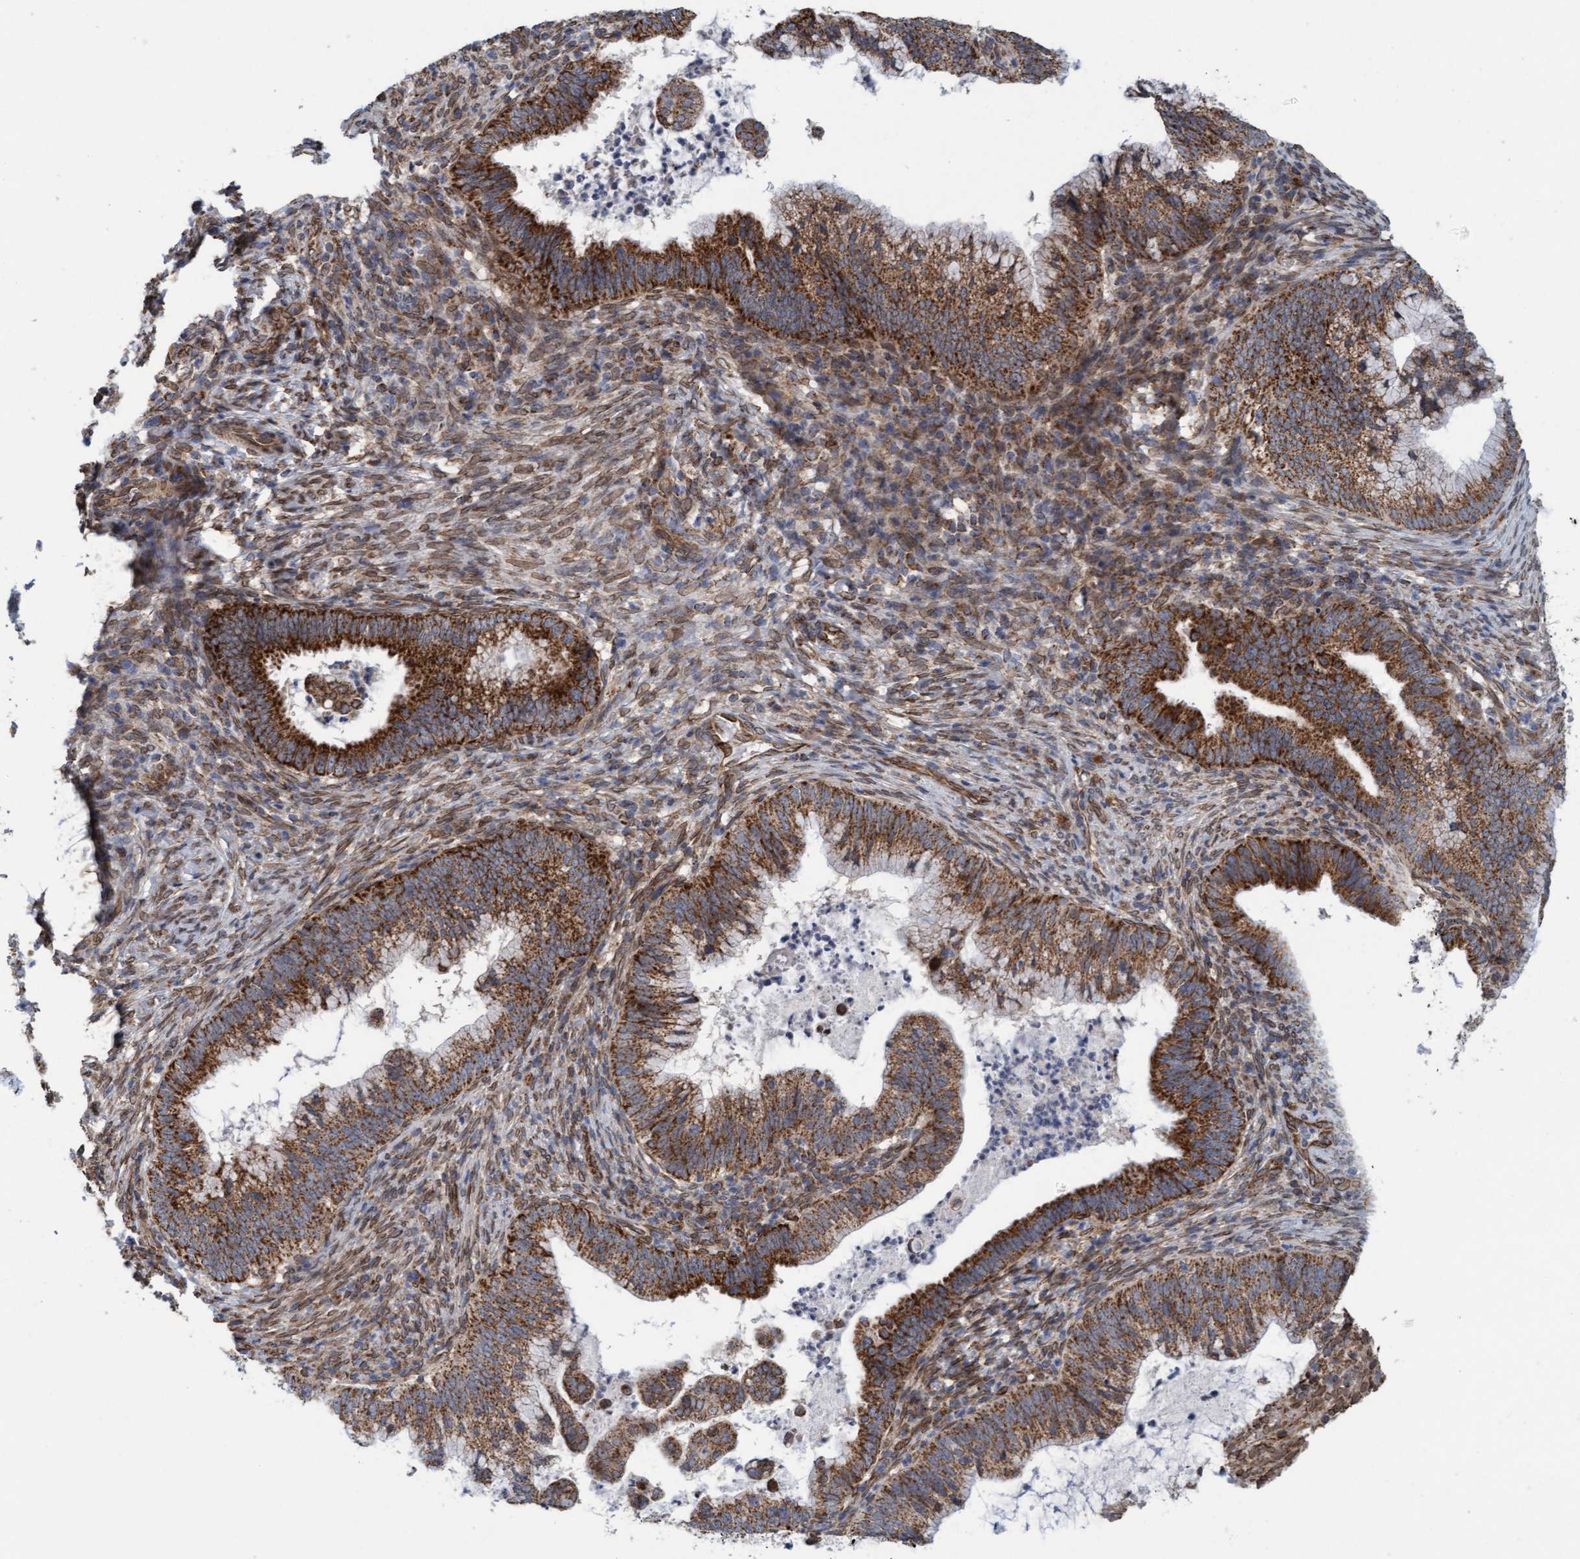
{"staining": {"intensity": "strong", "quantity": ">75%", "location": "cytoplasmic/membranous"}, "tissue": "cervical cancer", "cell_type": "Tumor cells", "image_type": "cancer", "snomed": [{"axis": "morphology", "description": "Adenocarcinoma, NOS"}, {"axis": "topography", "description": "Cervix"}], "caption": "Immunohistochemistry photomicrograph of neoplastic tissue: cervical cancer (adenocarcinoma) stained using IHC reveals high levels of strong protein expression localized specifically in the cytoplasmic/membranous of tumor cells, appearing as a cytoplasmic/membranous brown color.", "gene": "MRPS23", "patient": {"sex": "female", "age": 36}}